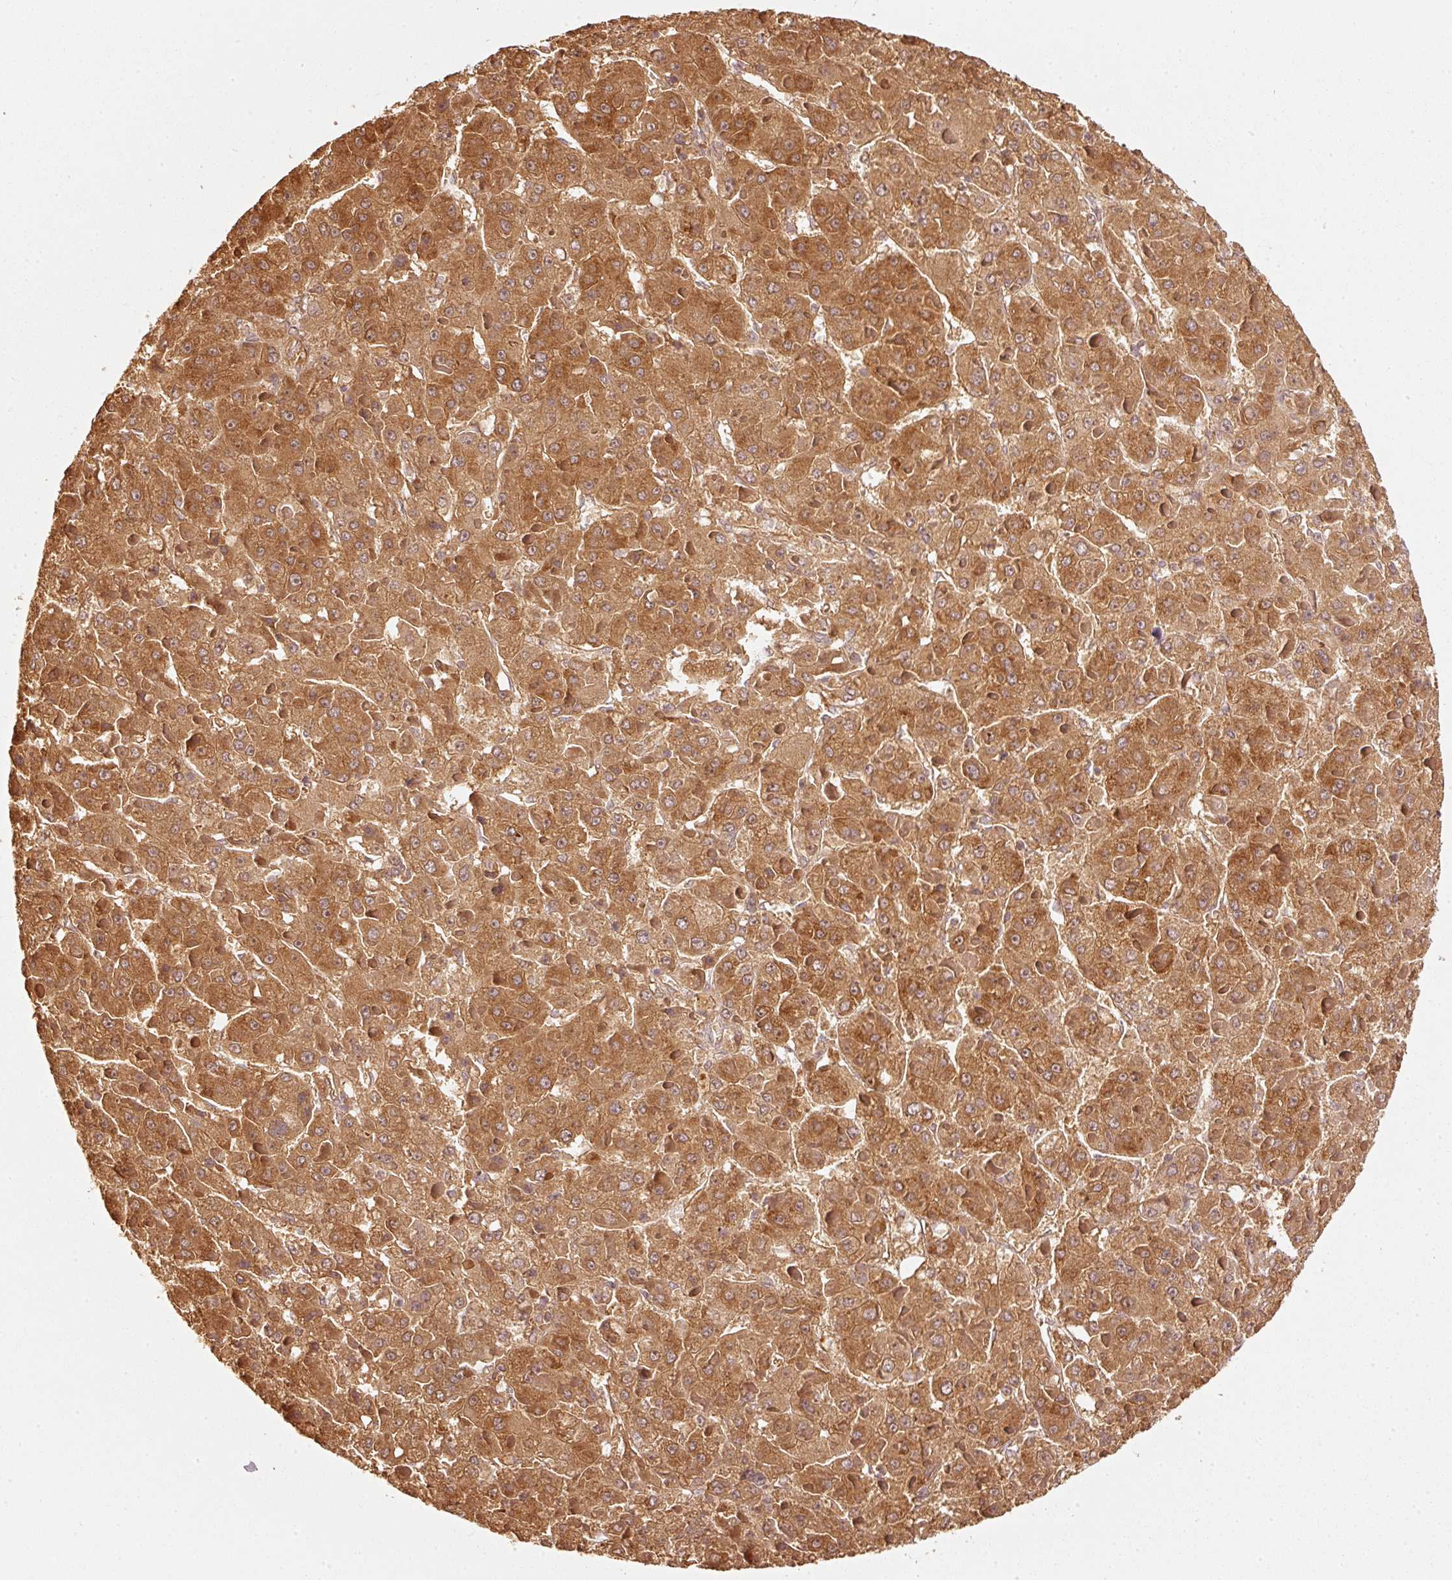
{"staining": {"intensity": "strong", "quantity": ">75%", "location": "cytoplasmic/membranous"}, "tissue": "liver cancer", "cell_type": "Tumor cells", "image_type": "cancer", "snomed": [{"axis": "morphology", "description": "Carcinoma, Hepatocellular, NOS"}, {"axis": "topography", "description": "Liver"}], "caption": "Brown immunohistochemical staining in hepatocellular carcinoma (liver) displays strong cytoplasmic/membranous positivity in approximately >75% of tumor cells.", "gene": "STAU1", "patient": {"sex": "female", "age": 73}}